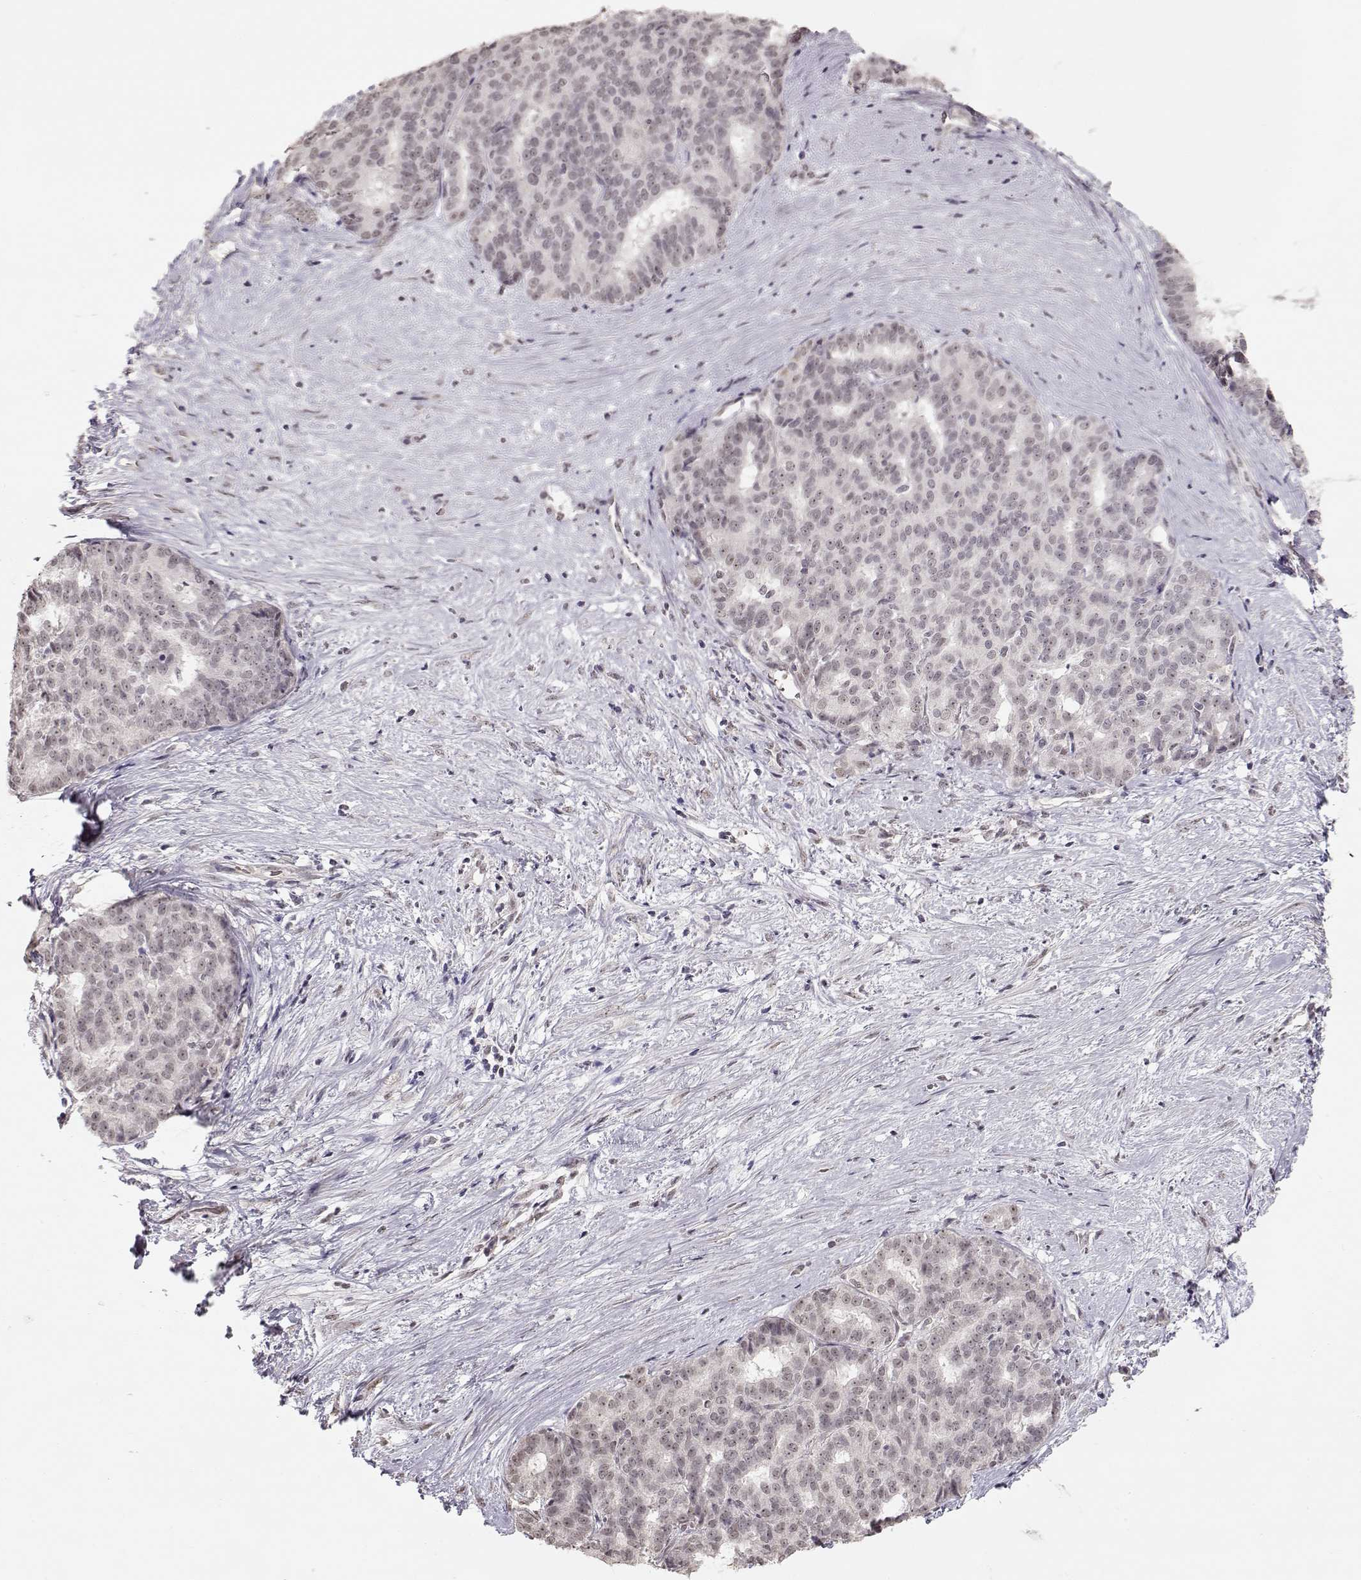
{"staining": {"intensity": "weak", "quantity": ">75%", "location": "nuclear"}, "tissue": "liver cancer", "cell_type": "Tumor cells", "image_type": "cancer", "snomed": [{"axis": "morphology", "description": "Cholangiocarcinoma"}, {"axis": "topography", "description": "Liver"}], "caption": "This histopathology image demonstrates immunohistochemistry staining of liver cancer (cholangiocarcinoma), with low weak nuclear expression in approximately >75% of tumor cells.", "gene": "PCP4", "patient": {"sex": "female", "age": 47}}